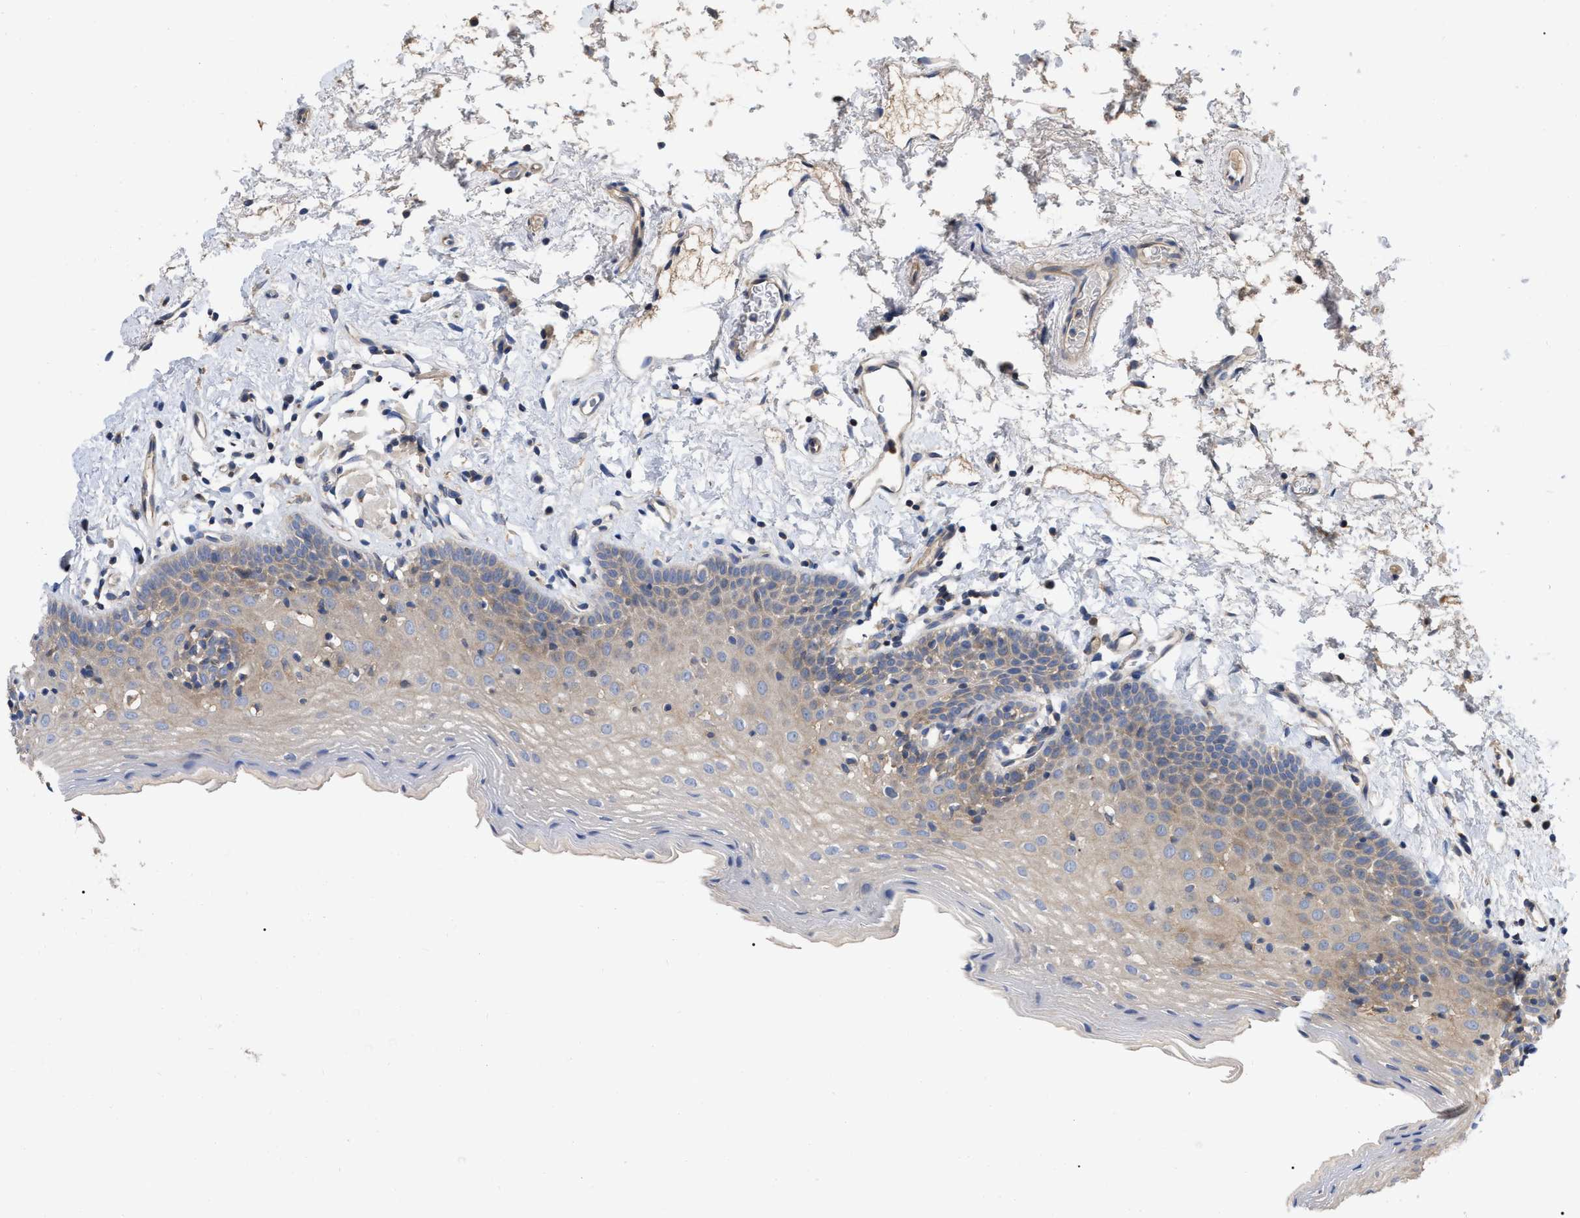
{"staining": {"intensity": "weak", "quantity": "25%-75%", "location": "cytoplasmic/membranous"}, "tissue": "oral mucosa", "cell_type": "Squamous epithelial cells", "image_type": "normal", "snomed": [{"axis": "morphology", "description": "Normal tissue, NOS"}, {"axis": "topography", "description": "Oral tissue"}], "caption": "About 25%-75% of squamous epithelial cells in unremarkable oral mucosa display weak cytoplasmic/membranous protein expression as visualized by brown immunohistochemical staining.", "gene": "RAP1GDS1", "patient": {"sex": "male", "age": 66}}